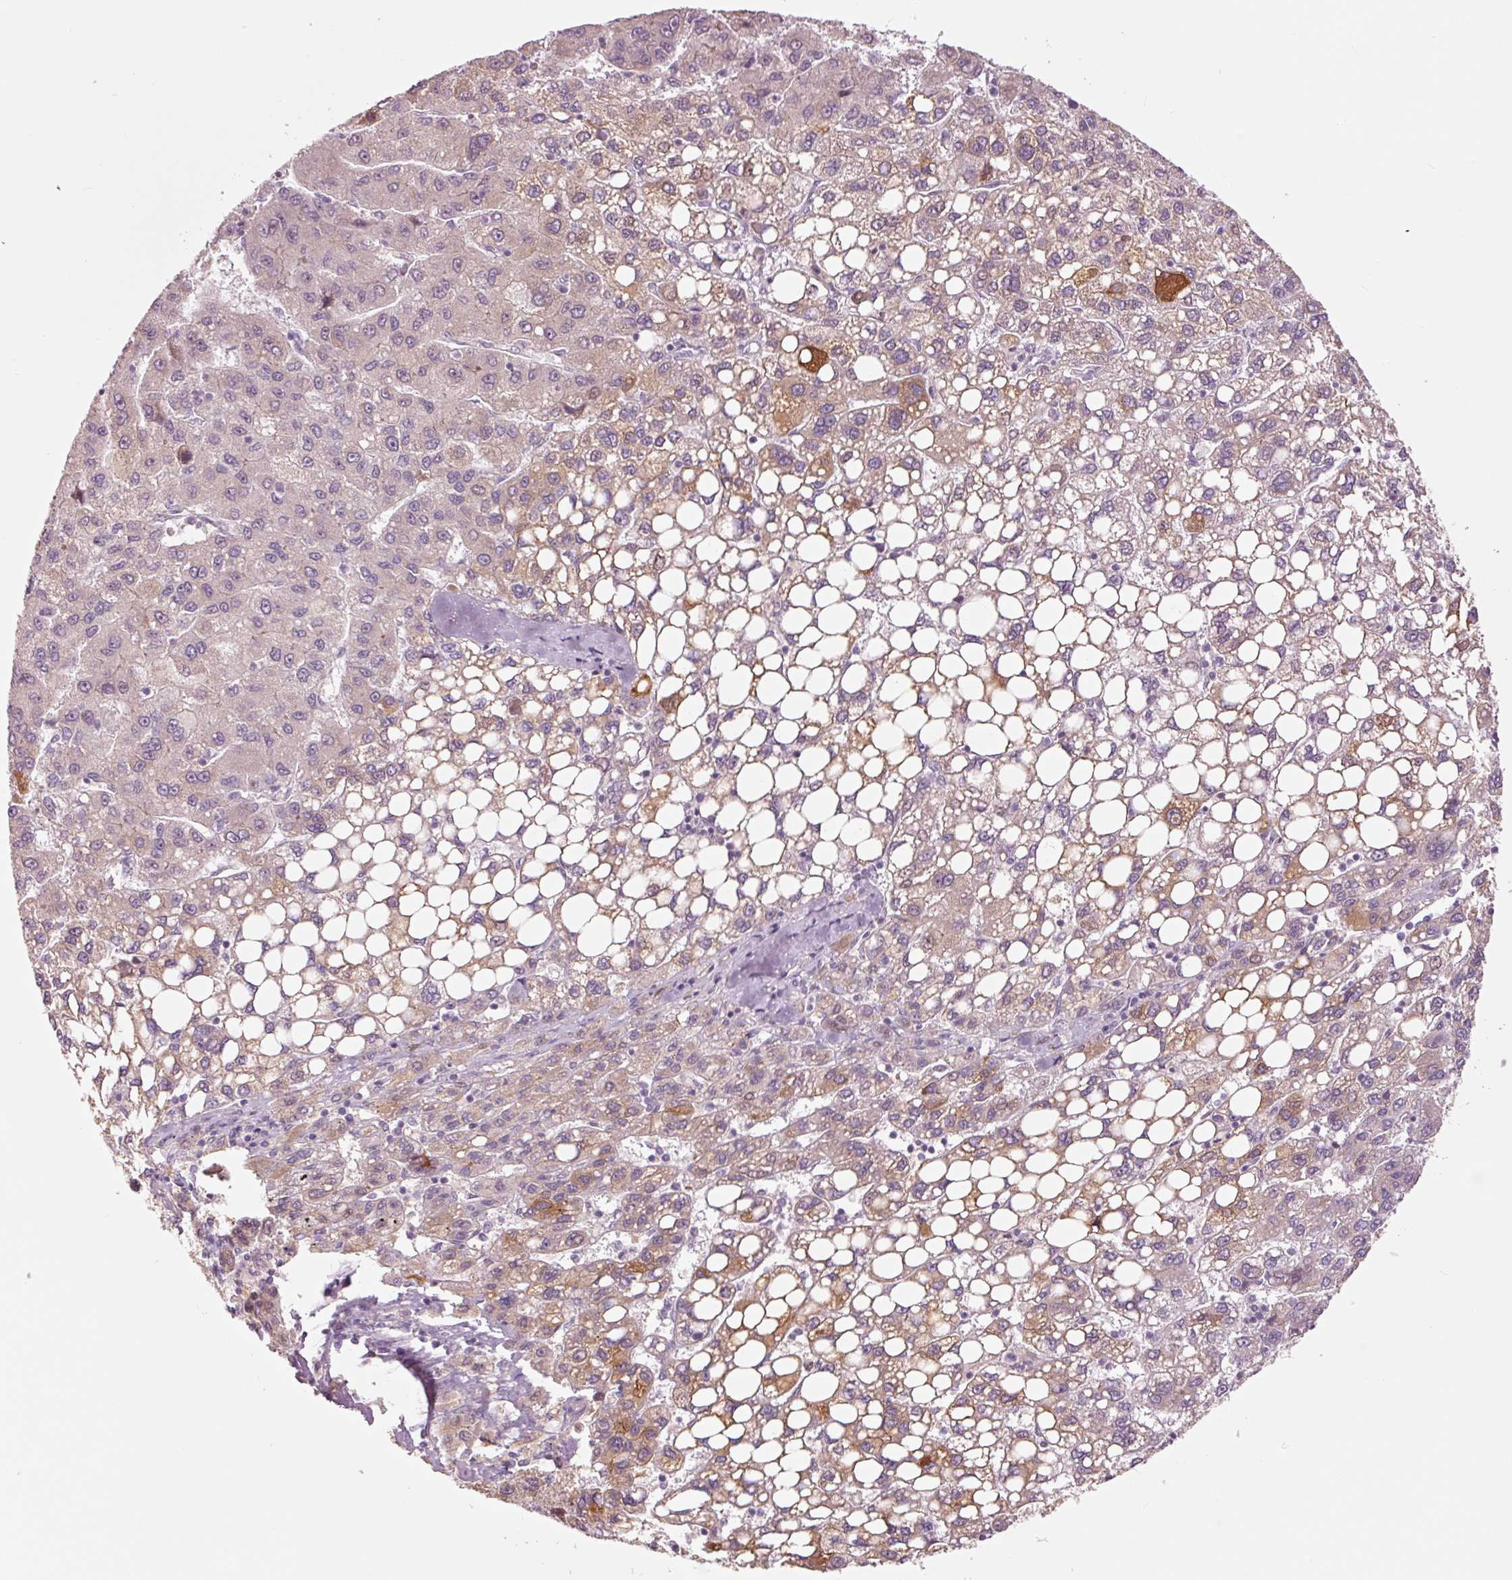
{"staining": {"intensity": "moderate", "quantity": "<25%", "location": "cytoplasmic/membranous"}, "tissue": "liver cancer", "cell_type": "Tumor cells", "image_type": "cancer", "snomed": [{"axis": "morphology", "description": "Carcinoma, Hepatocellular, NOS"}, {"axis": "topography", "description": "Liver"}], "caption": "The micrograph displays immunohistochemical staining of liver cancer (hepatocellular carcinoma). There is moderate cytoplasmic/membranous positivity is present in approximately <25% of tumor cells. Ihc stains the protein in brown and the nuclei are stained blue.", "gene": "DAPP1", "patient": {"sex": "female", "age": 82}}